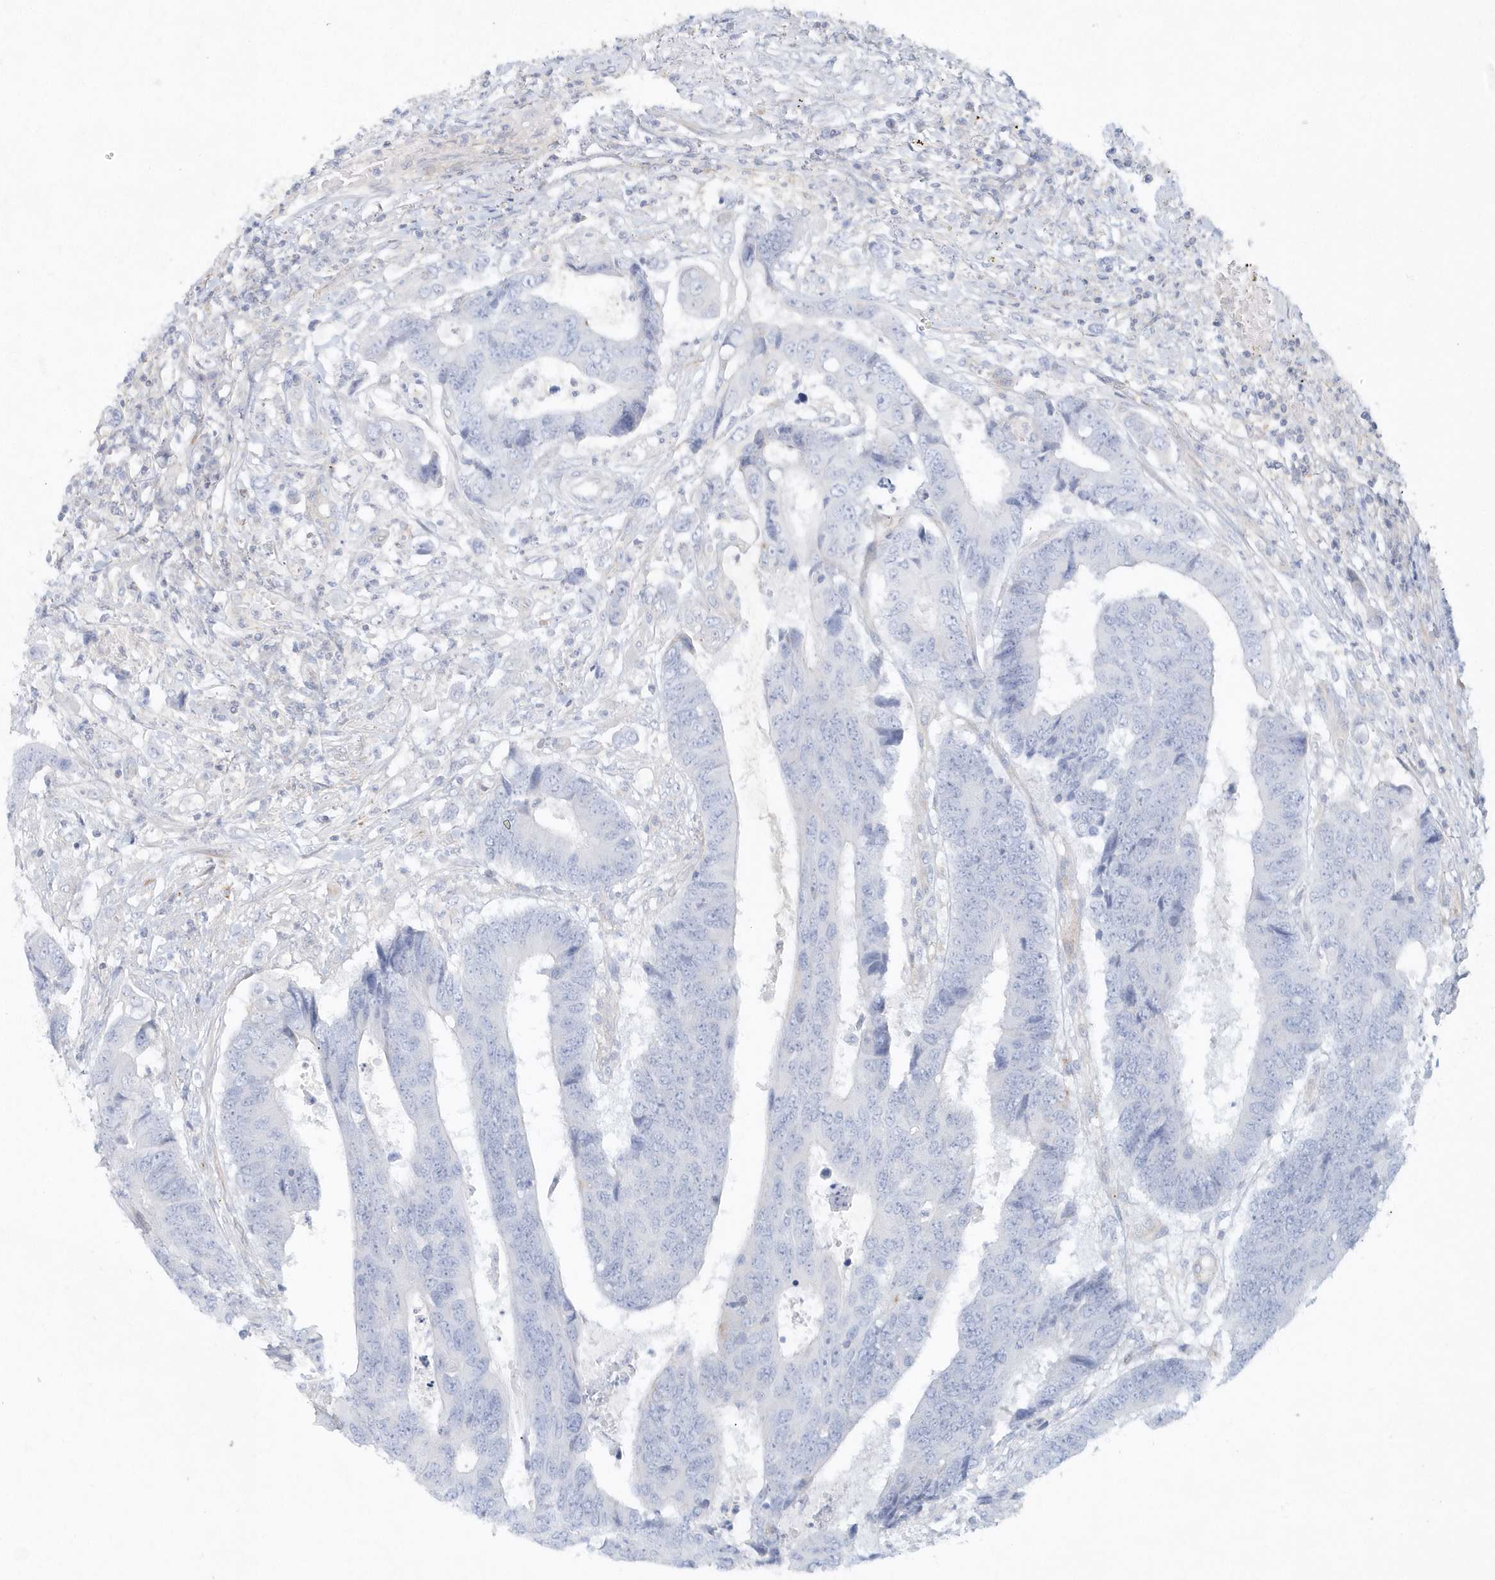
{"staining": {"intensity": "negative", "quantity": "none", "location": "none"}, "tissue": "colorectal cancer", "cell_type": "Tumor cells", "image_type": "cancer", "snomed": [{"axis": "morphology", "description": "Adenocarcinoma, NOS"}, {"axis": "topography", "description": "Rectum"}], "caption": "Tumor cells are negative for brown protein staining in adenocarcinoma (colorectal).", "gene": "DNAH1", "patient": {"sex": "male", "age": 84}}